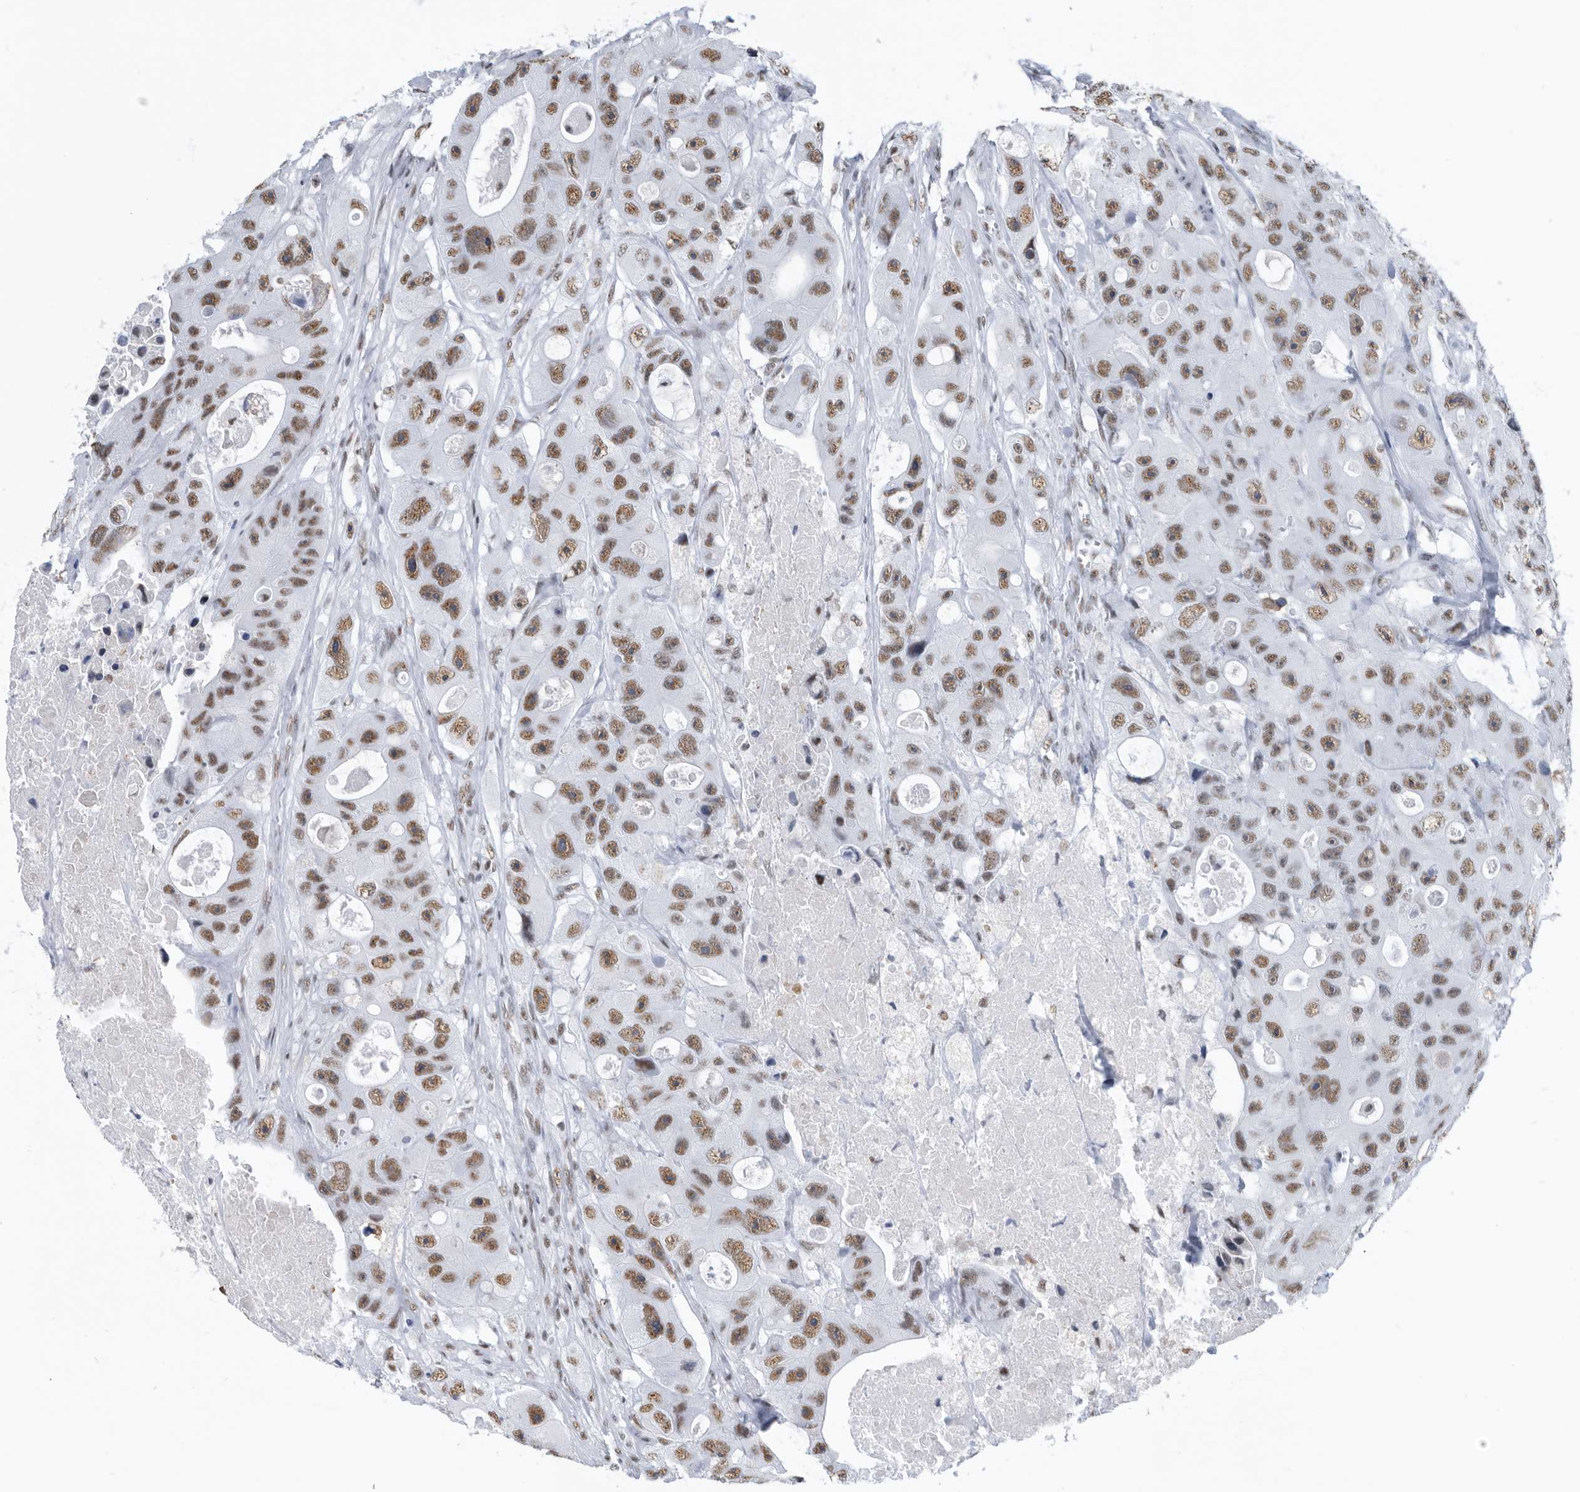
{"staining": {"intensity": "moderate", "quantity": ">75%", "location": "nuclear"}, "tissue": "colorectal cancer", "cell_type": "Tumor cells", "image_type": "cancer", "snomed": [{"axis": "morphology", "description": "Adenocarcinoma, NOS"}, {"axis": "topography", "description": "Colon"}], "caption": "Colorectal adenocarcinoma stained with immunohistochemistry demonstrates moderate nuclear positivity in about >75% of tumor cells.", "gene": "SF3A1", "patient": {"sex": "female", "age": 46}}